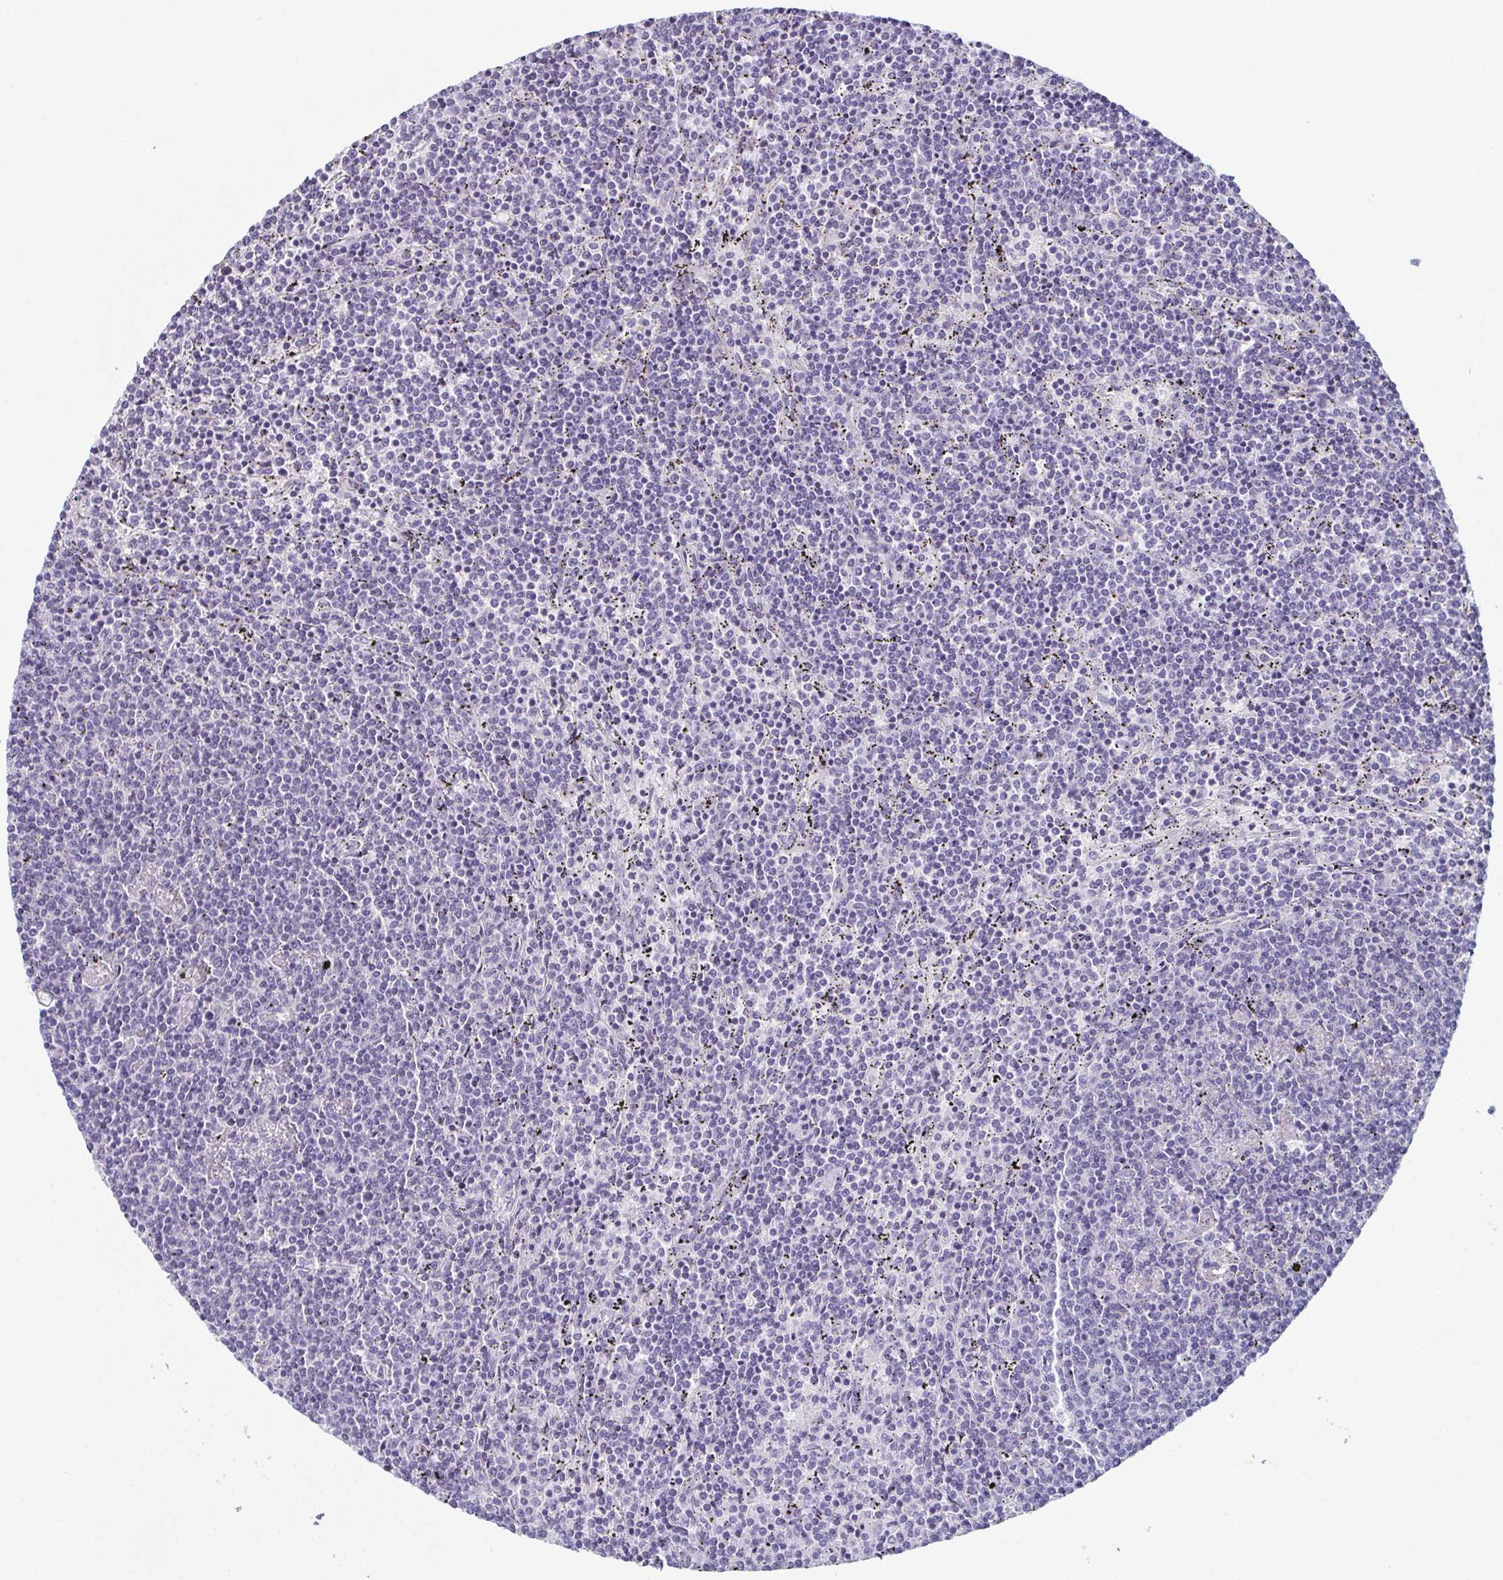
{"staining": {"intensity": "negative", "quantity": "none", "location": "none"}, "tissue": "lymphoma", "cell_type": "Tumor cells", "image_type": "cancer", "snomed": [{"axis": "morphology", "description": "Malignant lymphoma, non-Hodgkin's type, Low grade"}, {"axis": "topography", "description": "Spleen"}], "caption": "Tumor cells show no significant positivity in lymphoma. Nuclei are stained in blue.", "gene": "ENKUR", "patient": {"sex": "female", "age": 50}}